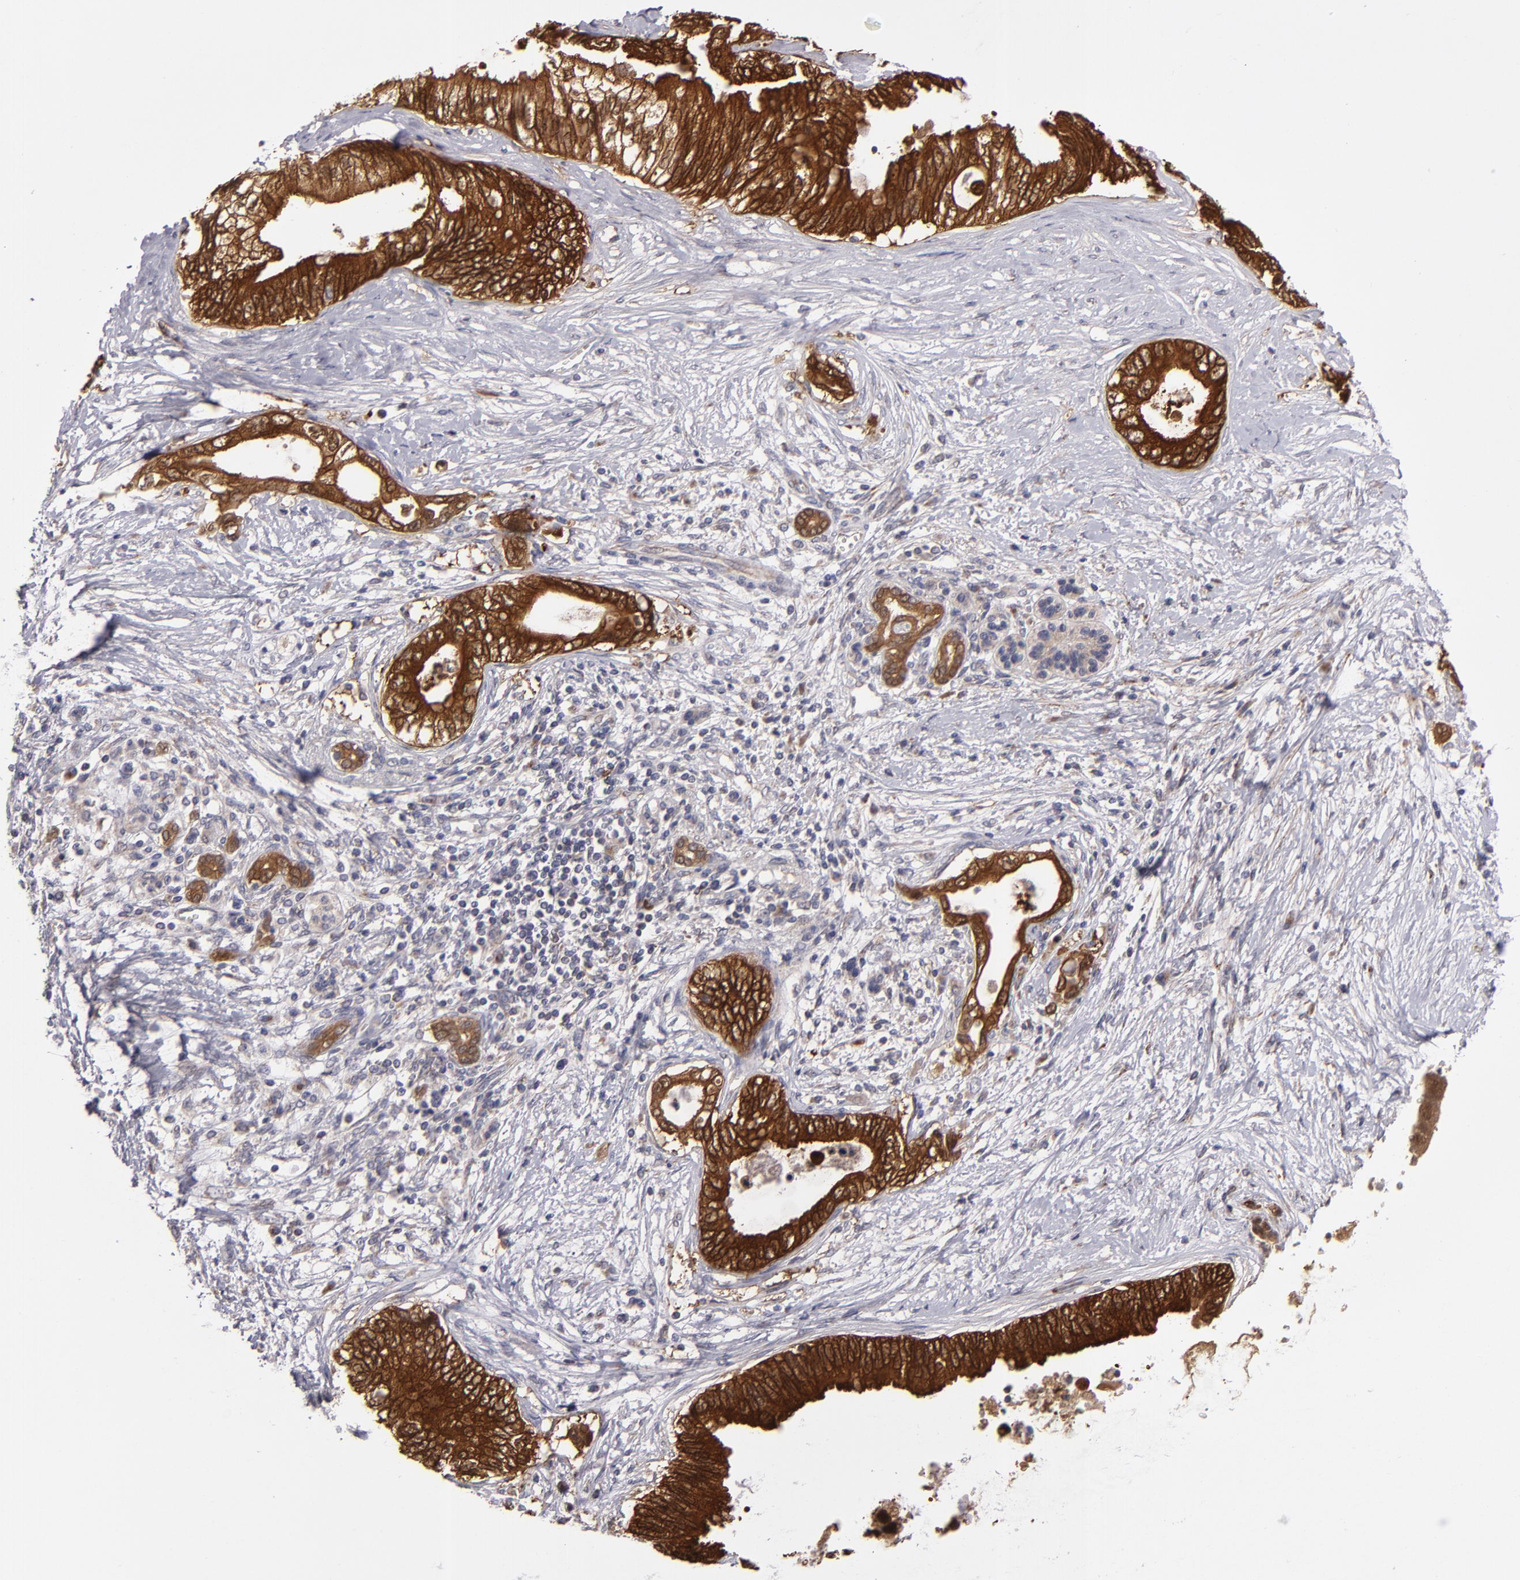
{"staining": {"intensity": "strong", "quantity": ">75%", "location": "cytoplasmic/membranous"}, "tissue": "pancreatic cancer", "cell_type": "Tumor cells", "image_type": "cancer", "snomed": [{"axis": "morphology", "description": "Adenocarcinoma, NOS"}, {"axis": "topography", "description": "Pancreas"}], "caption": "A micrograph showing strong cytoplasmic/membranous staining in about >75% of tumor cells in pancreatic cancer, as visualized by brown immunohistochemical staining.", "gene": "SH2D4A", "patient": {"sex": "female", "age": 66}}